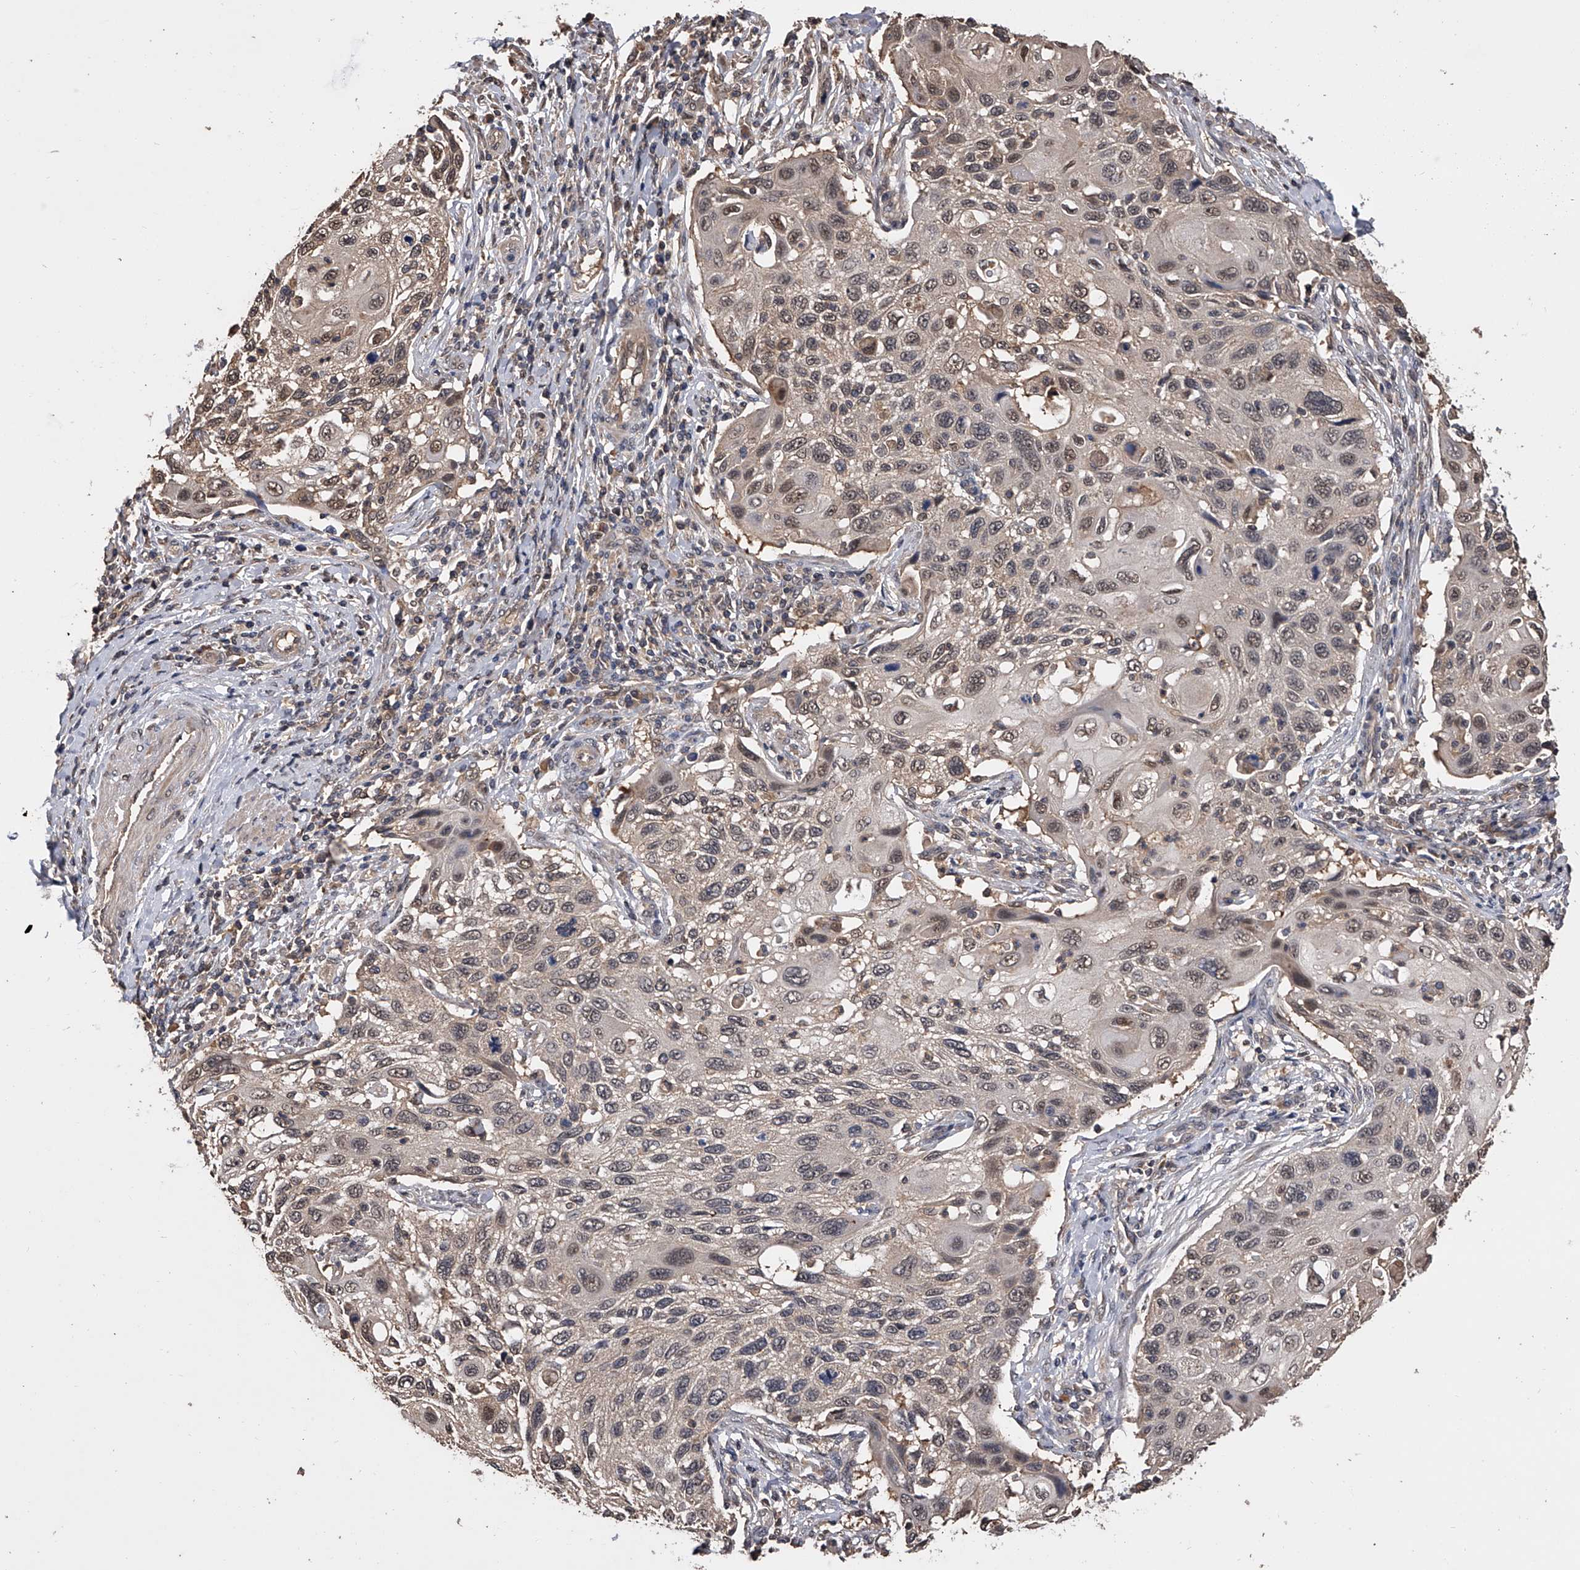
{"staining": {"intensity": "weak", "quantity": "25%-75%", "location": "nuclear"}, "tissue": "cervical cancer", "cell_type": "Tumor cells", "image_type": "cancer", "snomed": [{"axis": "morphology", "description": "Squamous cell carcinoma, NOS"}, {"axis": "topography", "description": "Cervix"}], "caption": "Immunohistochemical staining of human cervical cancer demonstrates low levels of weak nuclear expression in approximately 25%-75% of tumor cells. The protein of interest is stained brown, and the nuclei are stained in blue (DAB IHC with brightfield microscopy, high magnification).", "gene": "EFCAB7", "patient": {"sex": "female", "age": 70}}